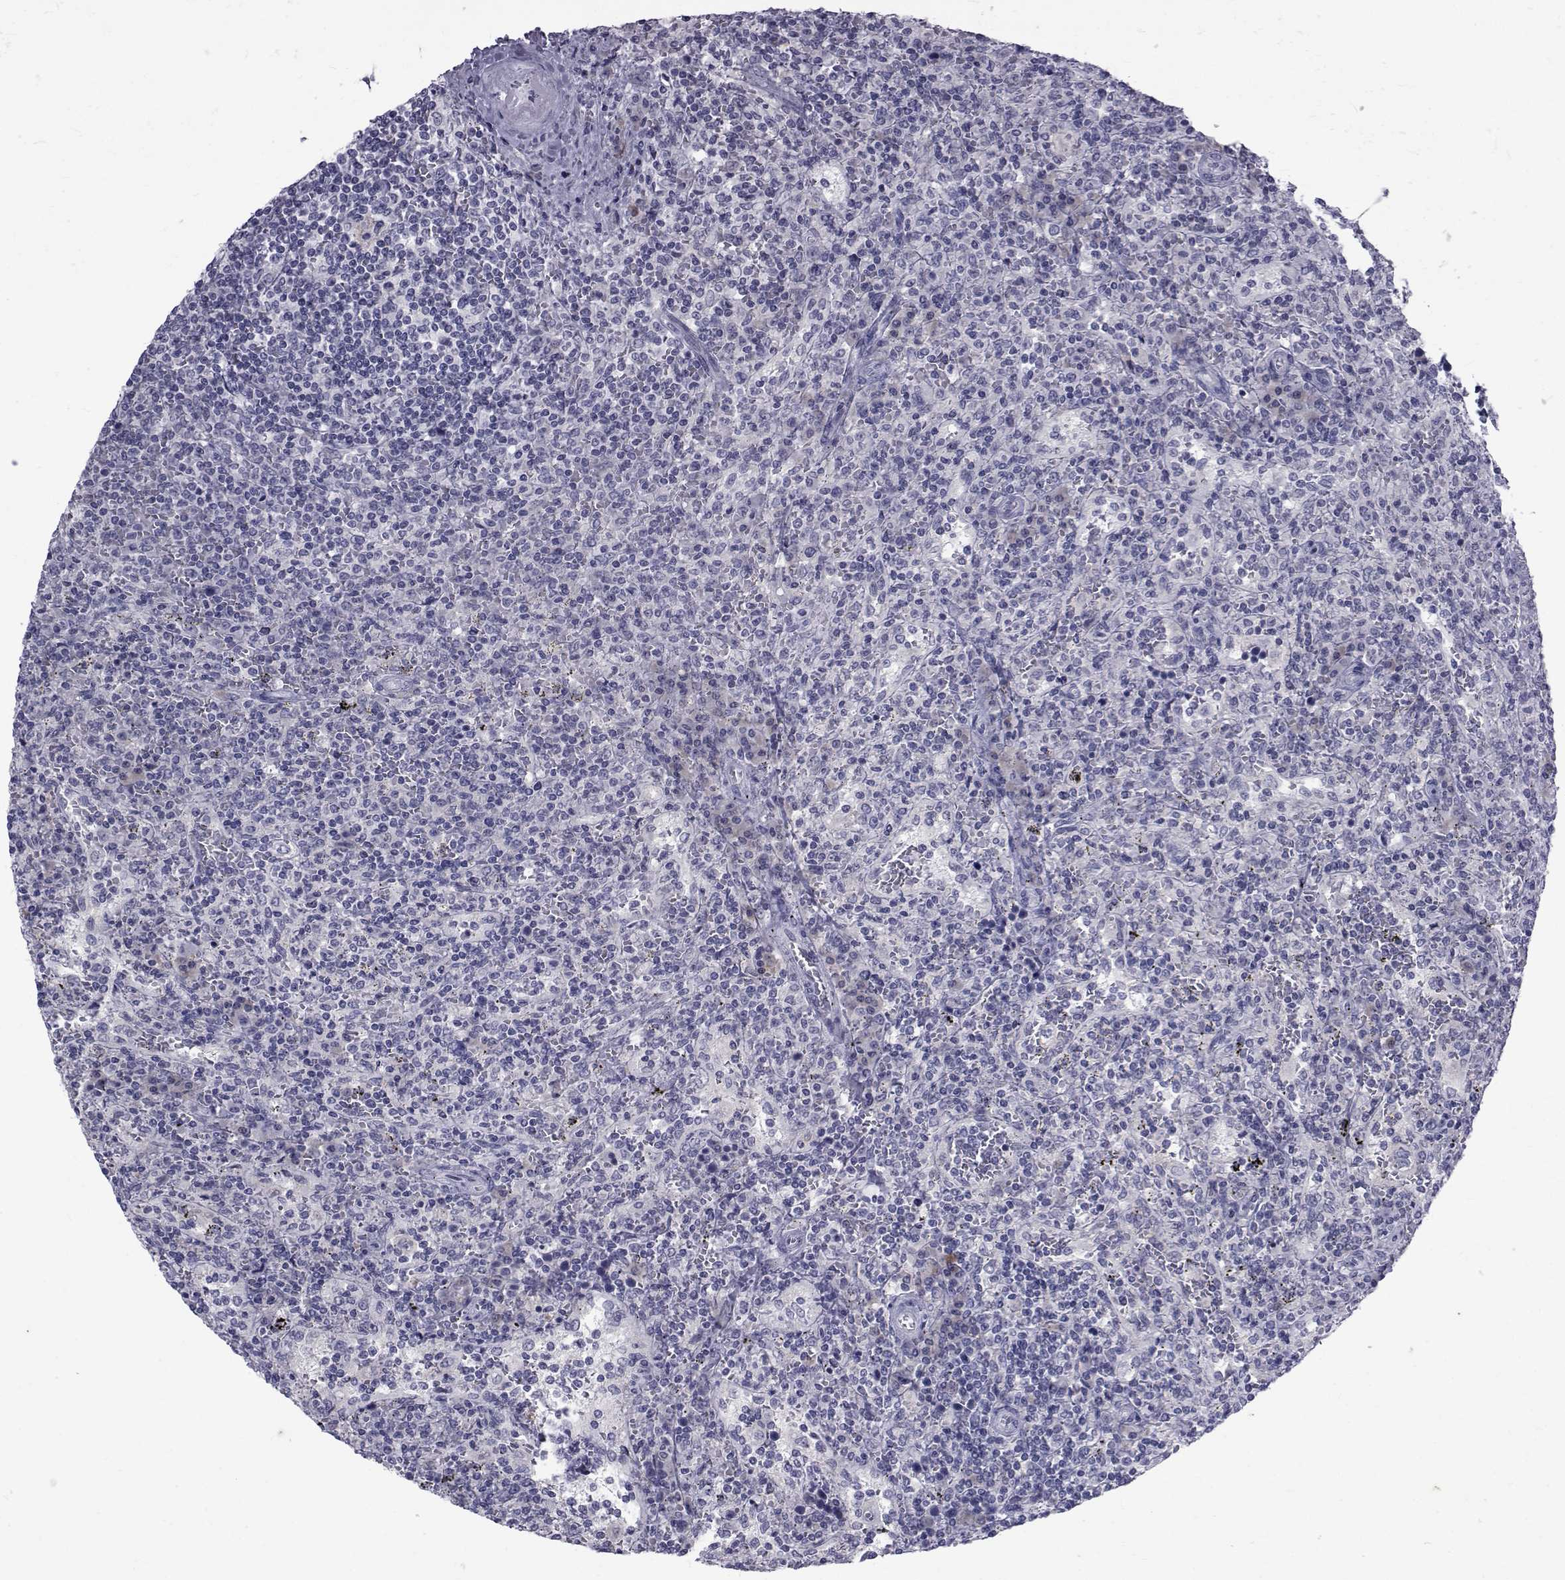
{"staining": {"intensity": "negative", "quantity": "none", "location": "none"}, "tissue": "lymphoma", "cell_type": "Tumor cells", "image_type": "cancer", "snomed": [{"axis": "morphology", "description": "Malignant lymphoma, non-Hodgkin's type, Low grade"}, {"axis": "topography", "description": "Spleen"}], "caption": "Human malignant lymphoma, non-Hodgkin's type (low-grade) stained for a protein using IHC reveals no expression in tumor cells.", "gene": "PAX2", "patient": {"sex": "male", "age": 62}}